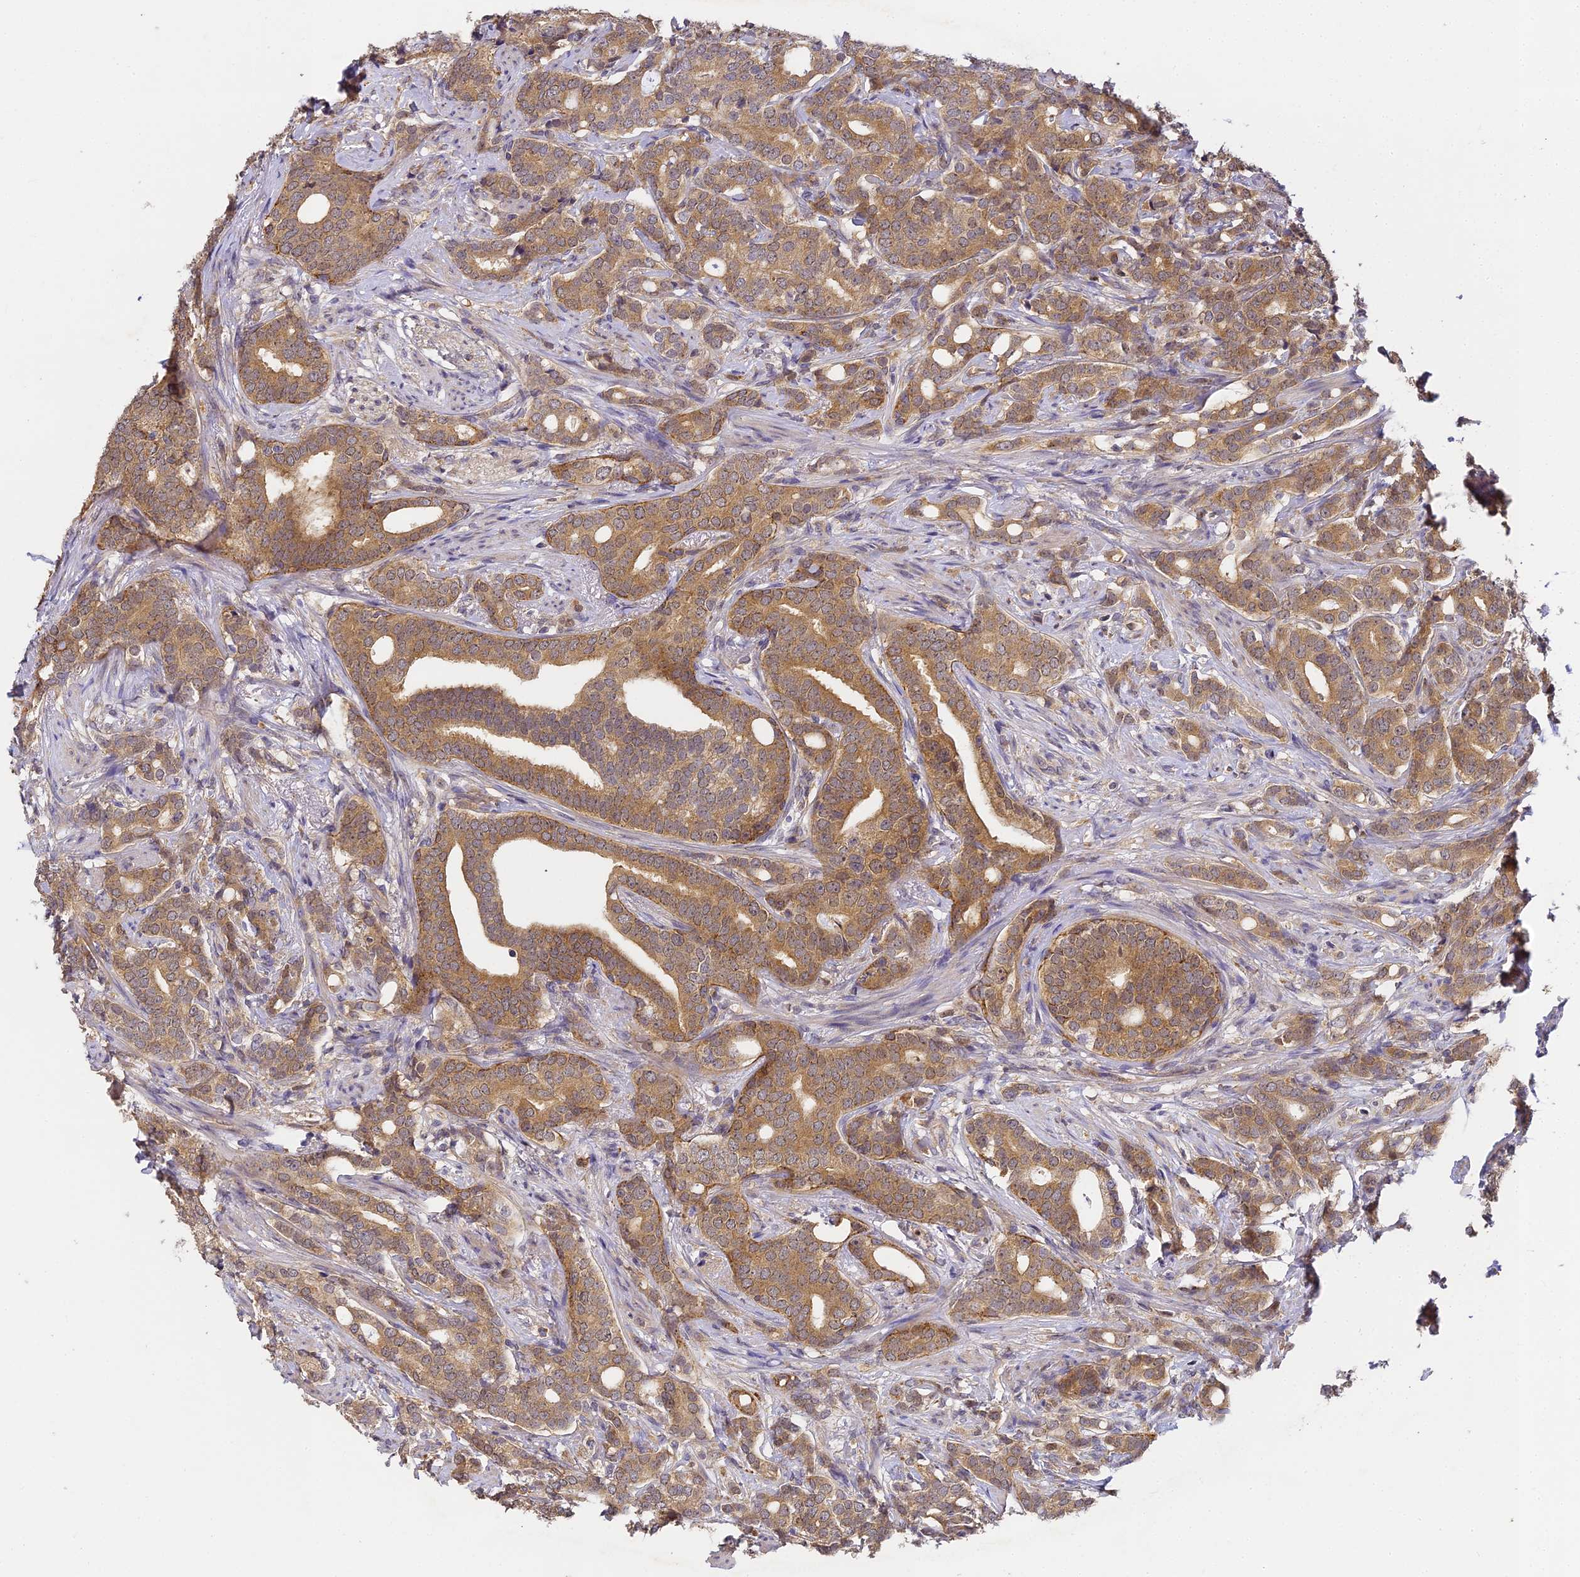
{"staining": {"intensity": "moderate", "quantity": ">75%", "location": "cytoplasmic/membranous,nuclear"}, "tissue": "prostate cancer", "cell_type": "Tumor cells", "image_type": "cancer", "snomed": [{"axis": "morphology", "description": "Adenocarcinoma, Low grade"}, {"axis": "topography", "description": "Prostate"}], "caption": "There is medium levels of moderate cytoplasmic/membranous and nuclear positivity in tumor cells of low-grade adenocarcinoma (prostate), as demonstrated by immunohistochemical staining (brown color).", "gene": "YAE1", "patient": {"sex": "male", "age": 71}}